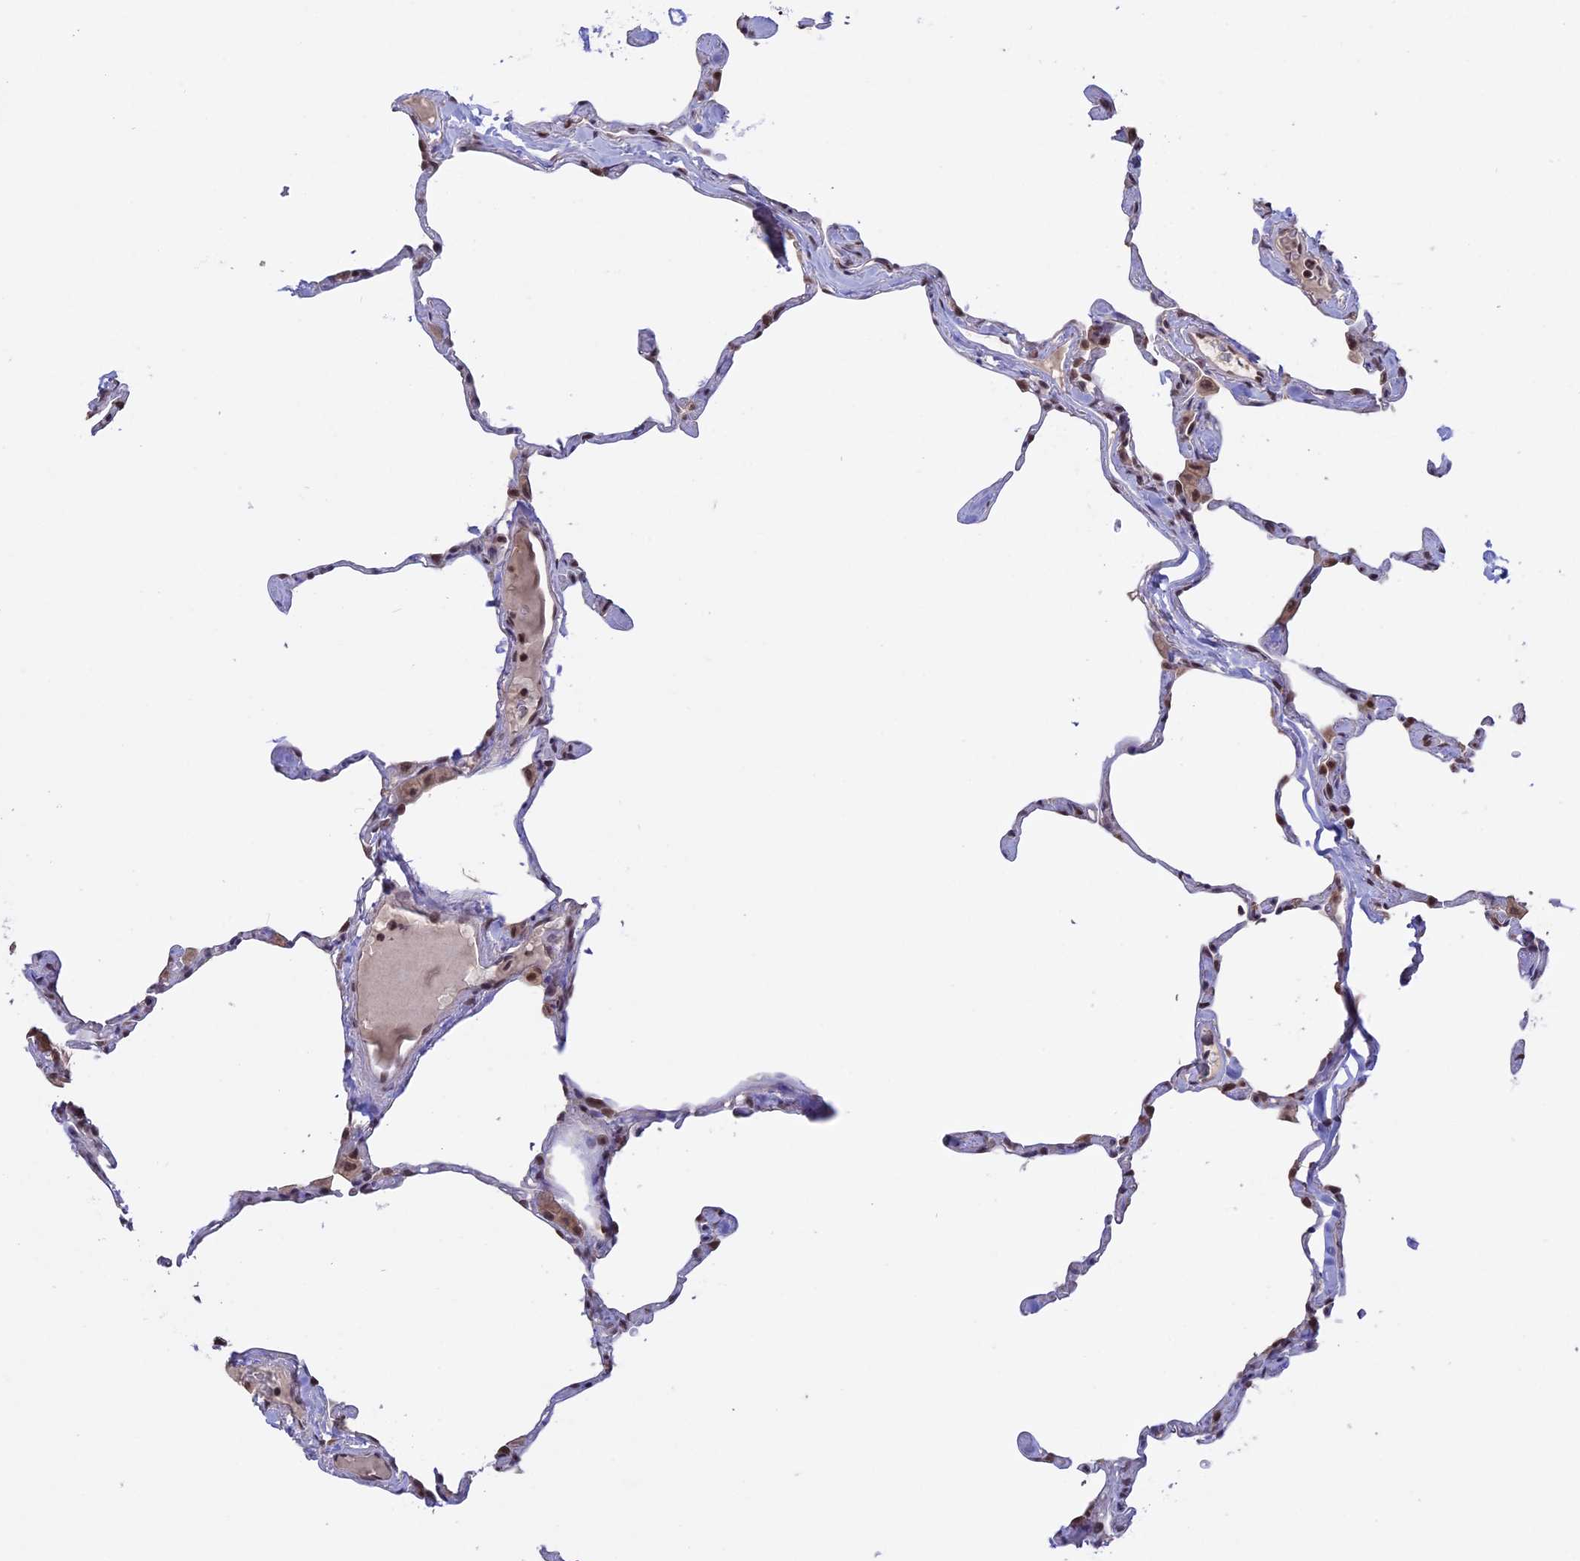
{"staining": {"intensity": "negative", "quantity": "none", "location": "none"}, "tissue": "lung", "cell_type": "Alveolar cells", "image_type": "normal", "snomed": [{"axis": "morphology", "description": "Normal tissue, NOS"}, {"axis": "topography", "description": "Lung"}], "caption": "A high-resolution photomicrograph shows IHC staining of unremarkable lung, which exhibits no significant expression in alveolar cells. (Immunohistochemistry (ihc), brightfield microscopy, high magnification).", "gene": "RFC5", "patient": {"sex": "male", "age": 65}}